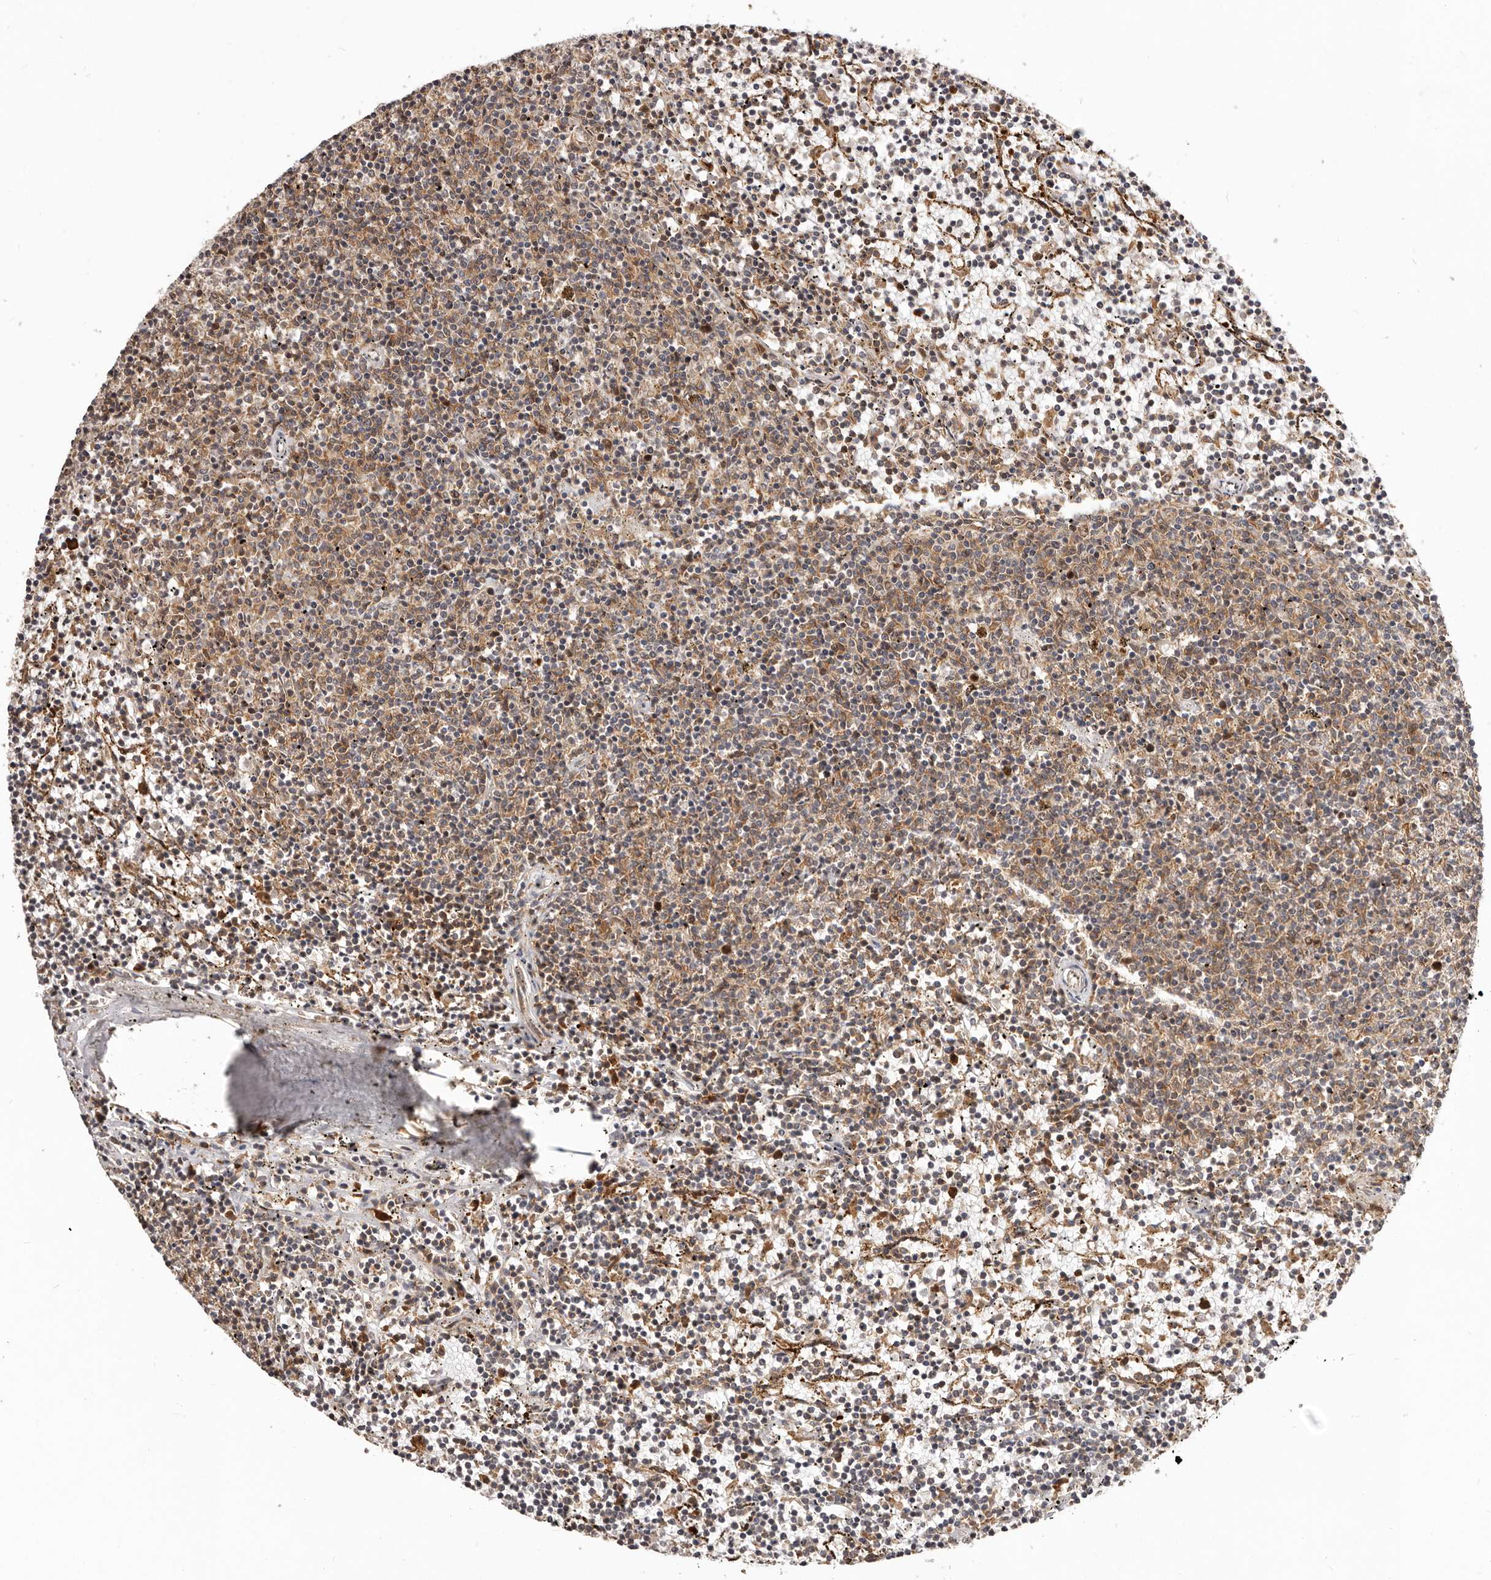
{"staining": {"intensity": "weak", "quantity": ">75%", "location": "cytoplasmic/membranous"}, "tissue": "lymphoma", "cell_type": "Tumor cells", "image_type": "cancer", "snomed": [{"axis": "morphology", "description": "Malignant lymphoma, non-Hodgkin's type, Low grade"}, {"axis": "topography", "description": "Spleen"}], "caption": "Protein expression analysis of human lymphoma reveals weak cytoplasmic/membranous positivity in about >75% of tumor cells.", "gene": "RNF187", "patient": {"sex": "female", "age": 50}}